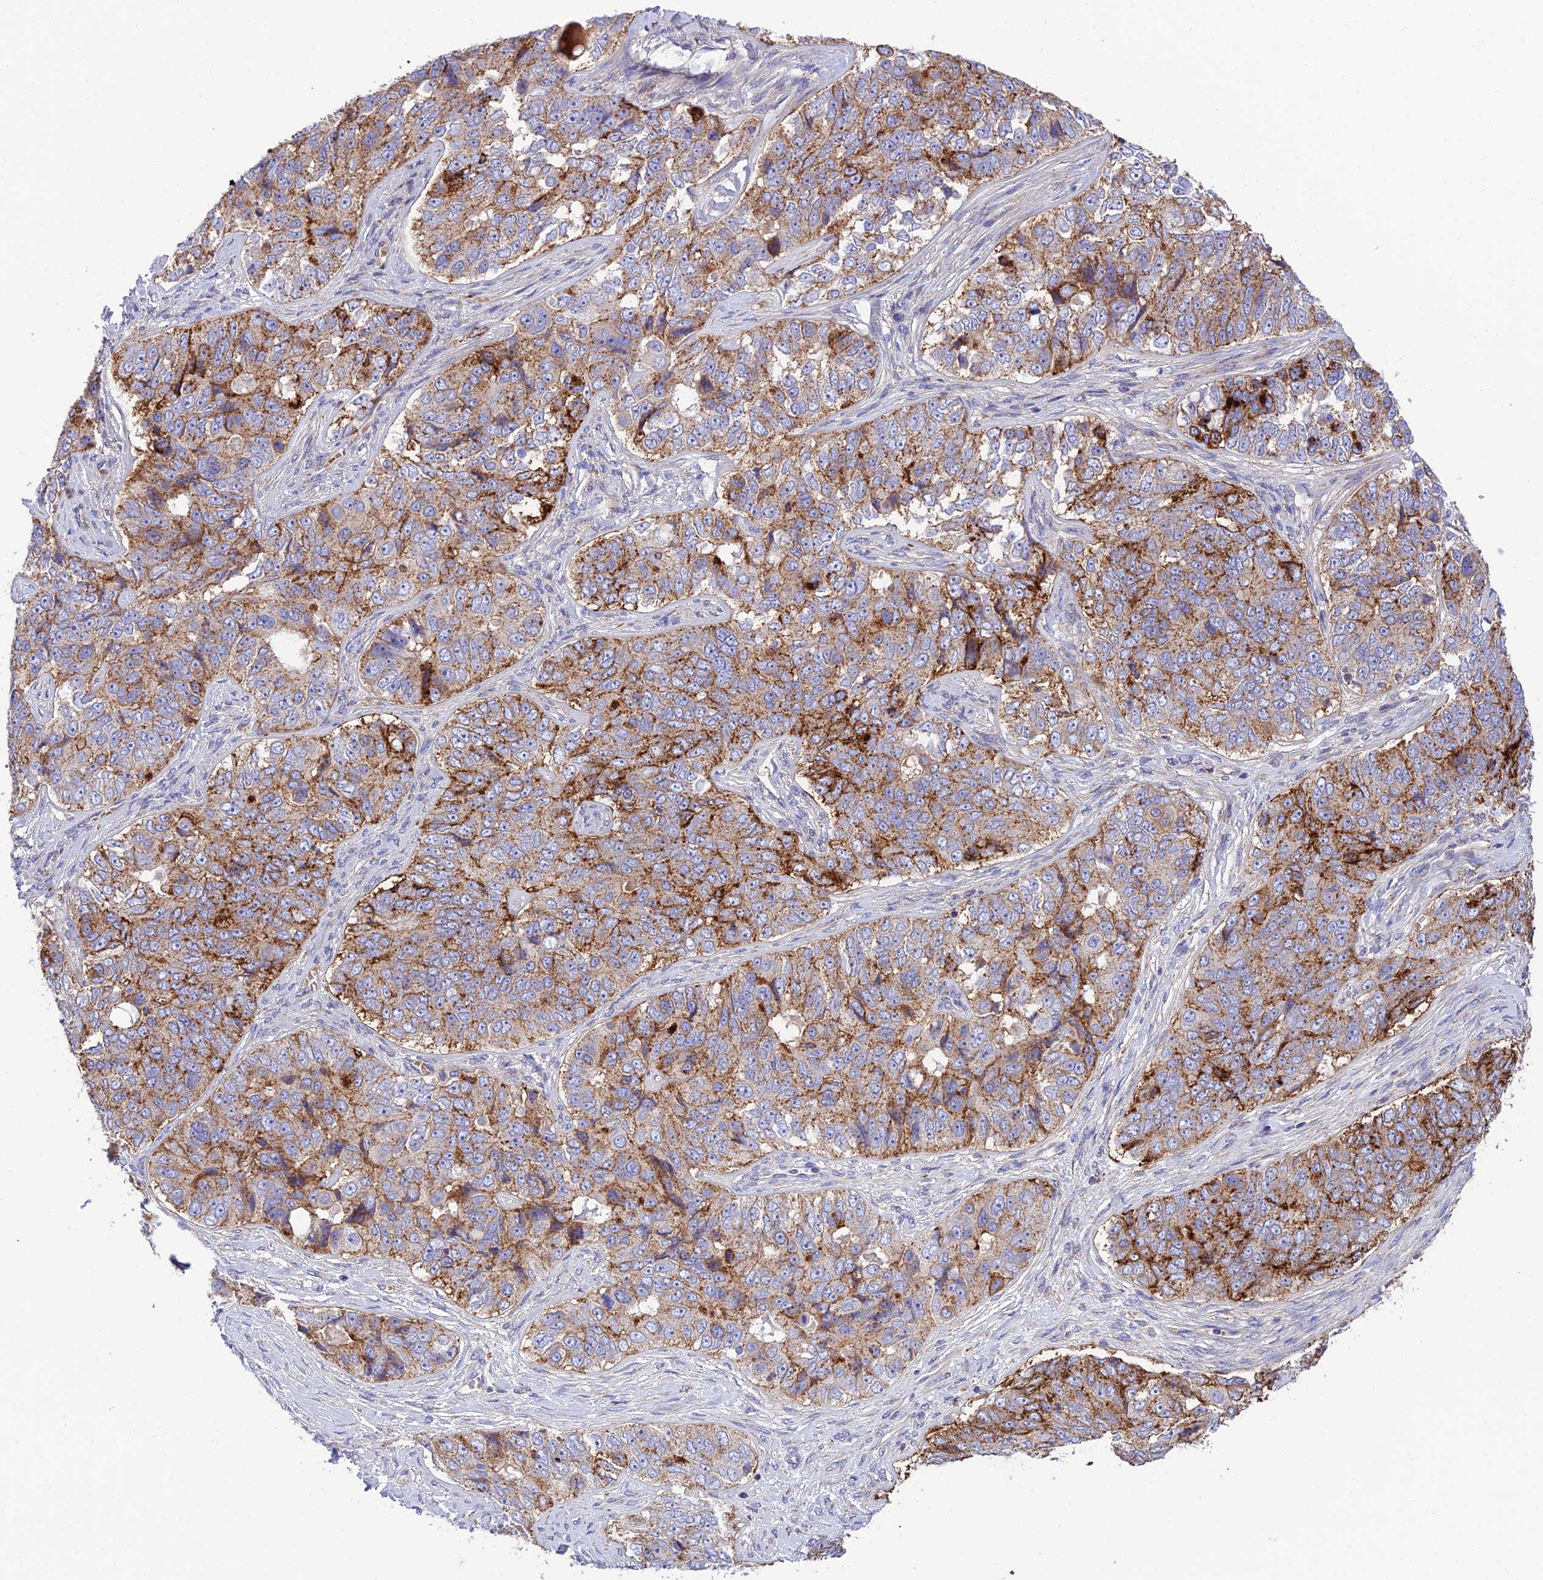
{"staining": {"intensity": "moderate", "quantity": ">75%", "location": "cytoplasmic/membranous"}, "tissue": "ovarian cancer", "cell_type": "Tumor cells", "image_type": "cancer", "snomed": [{"axis": "morphology", "description": "Carcinoma, endometroid"}, {"axis": "topography", "description": "Ovary"}], "caption": "Protein analysis of ovarian endometroid carcinoma tissue displays moderate cytoplasmic/membranous expression in approximately >75% of tumor cells.", "gene": "CCDC157", "patient": {"sex": "female", "age": 51}}